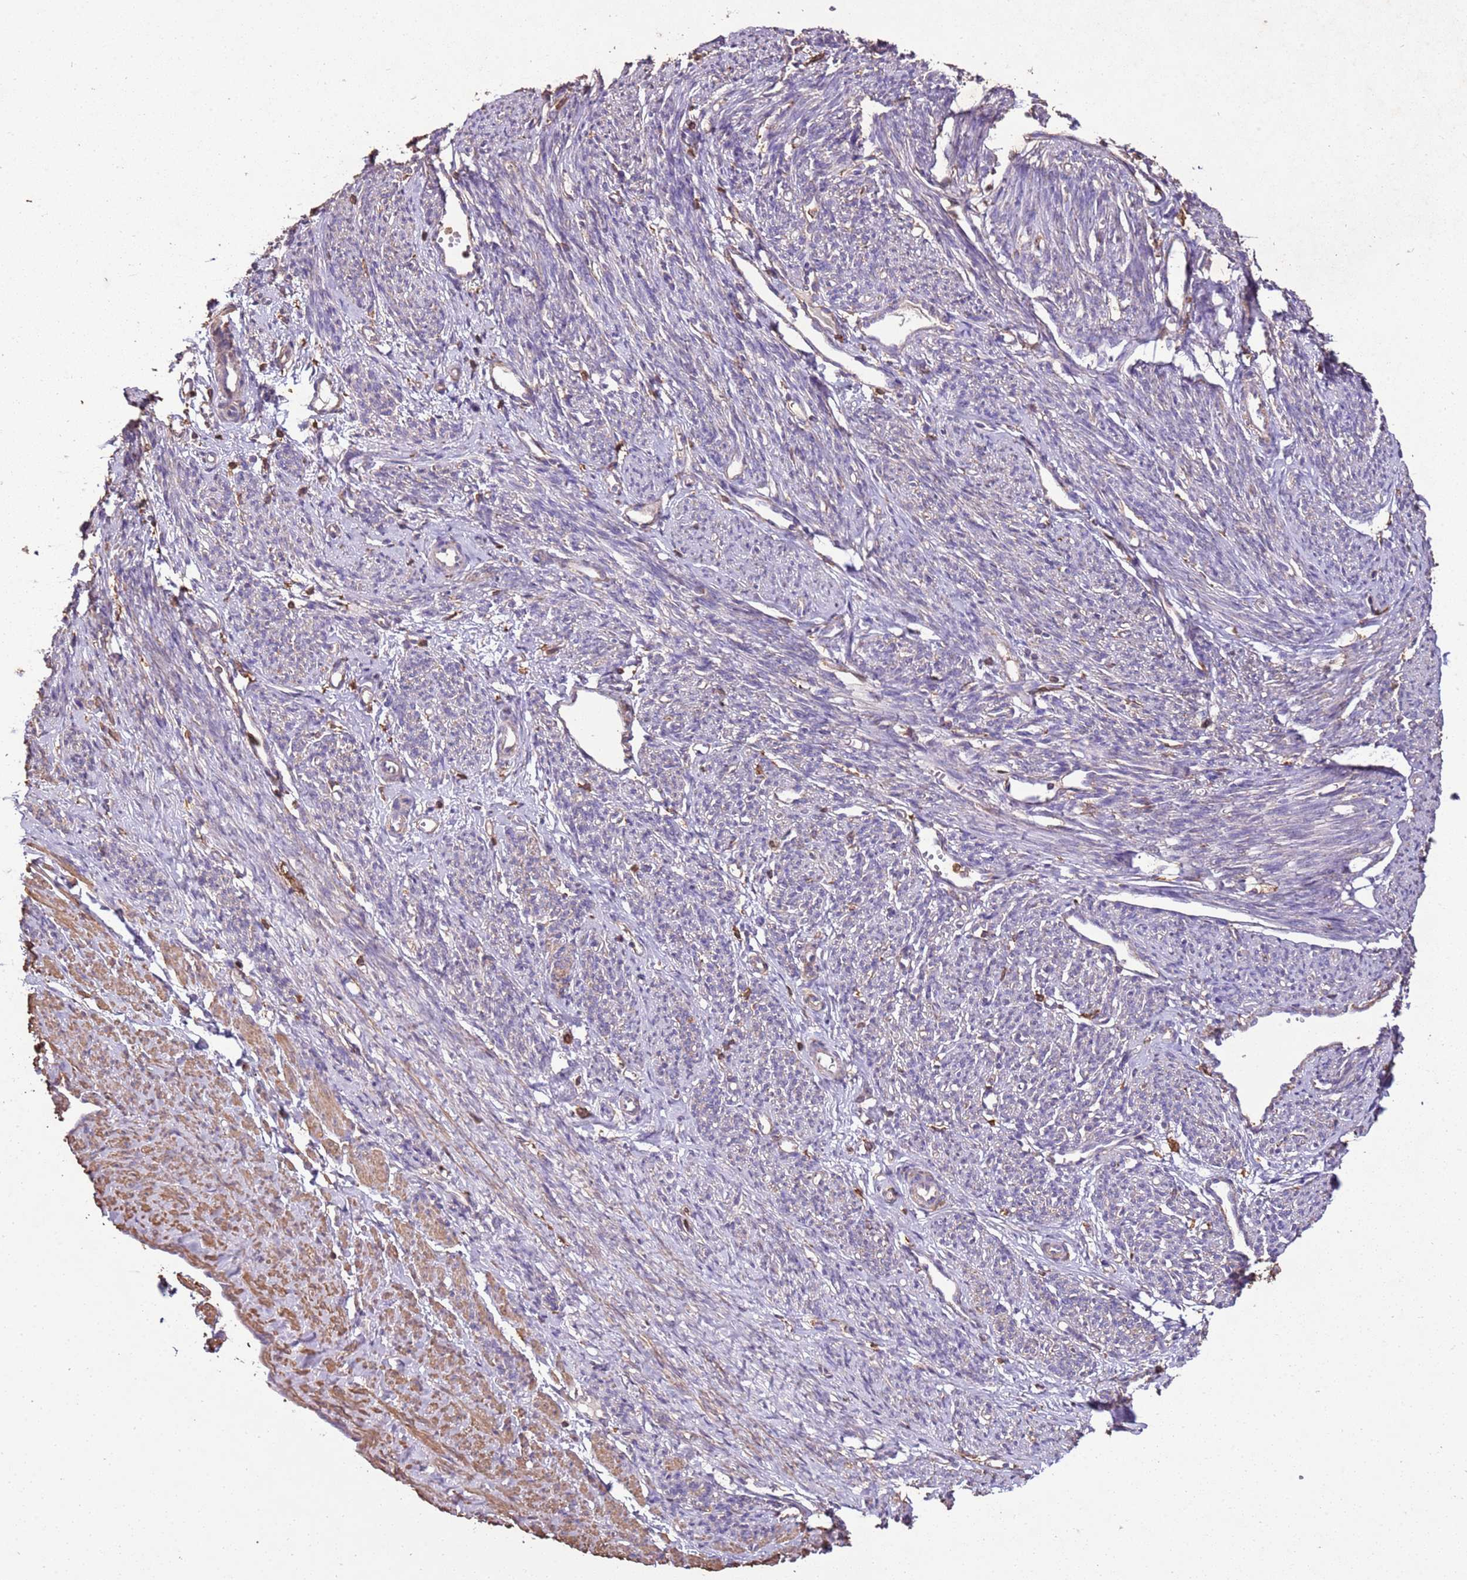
{"staining": {"intensity": "moderate", "quantity": "25%-75%", "location": "cytoplasmic/membranous"}, "tissue": "smooth muscle", "cell_type": "Smooth muscle cells", "image_type": "normal", "snomed": [{"axis": "morphology", "description": "Normal tissue, NOS"}, {"axis": "topography", "description": "Smooth muscle"}, {"axis": "topography", "description": "Uterus"}], "caption": "Smooth muscle stained with a brown dye exhibits moderate cytoplasmic/membranous positive expression in approximately 25%-75% of smooth muscle cells.", "gene": "ARL10", "patient": {"sex": "female", "age": 59}}